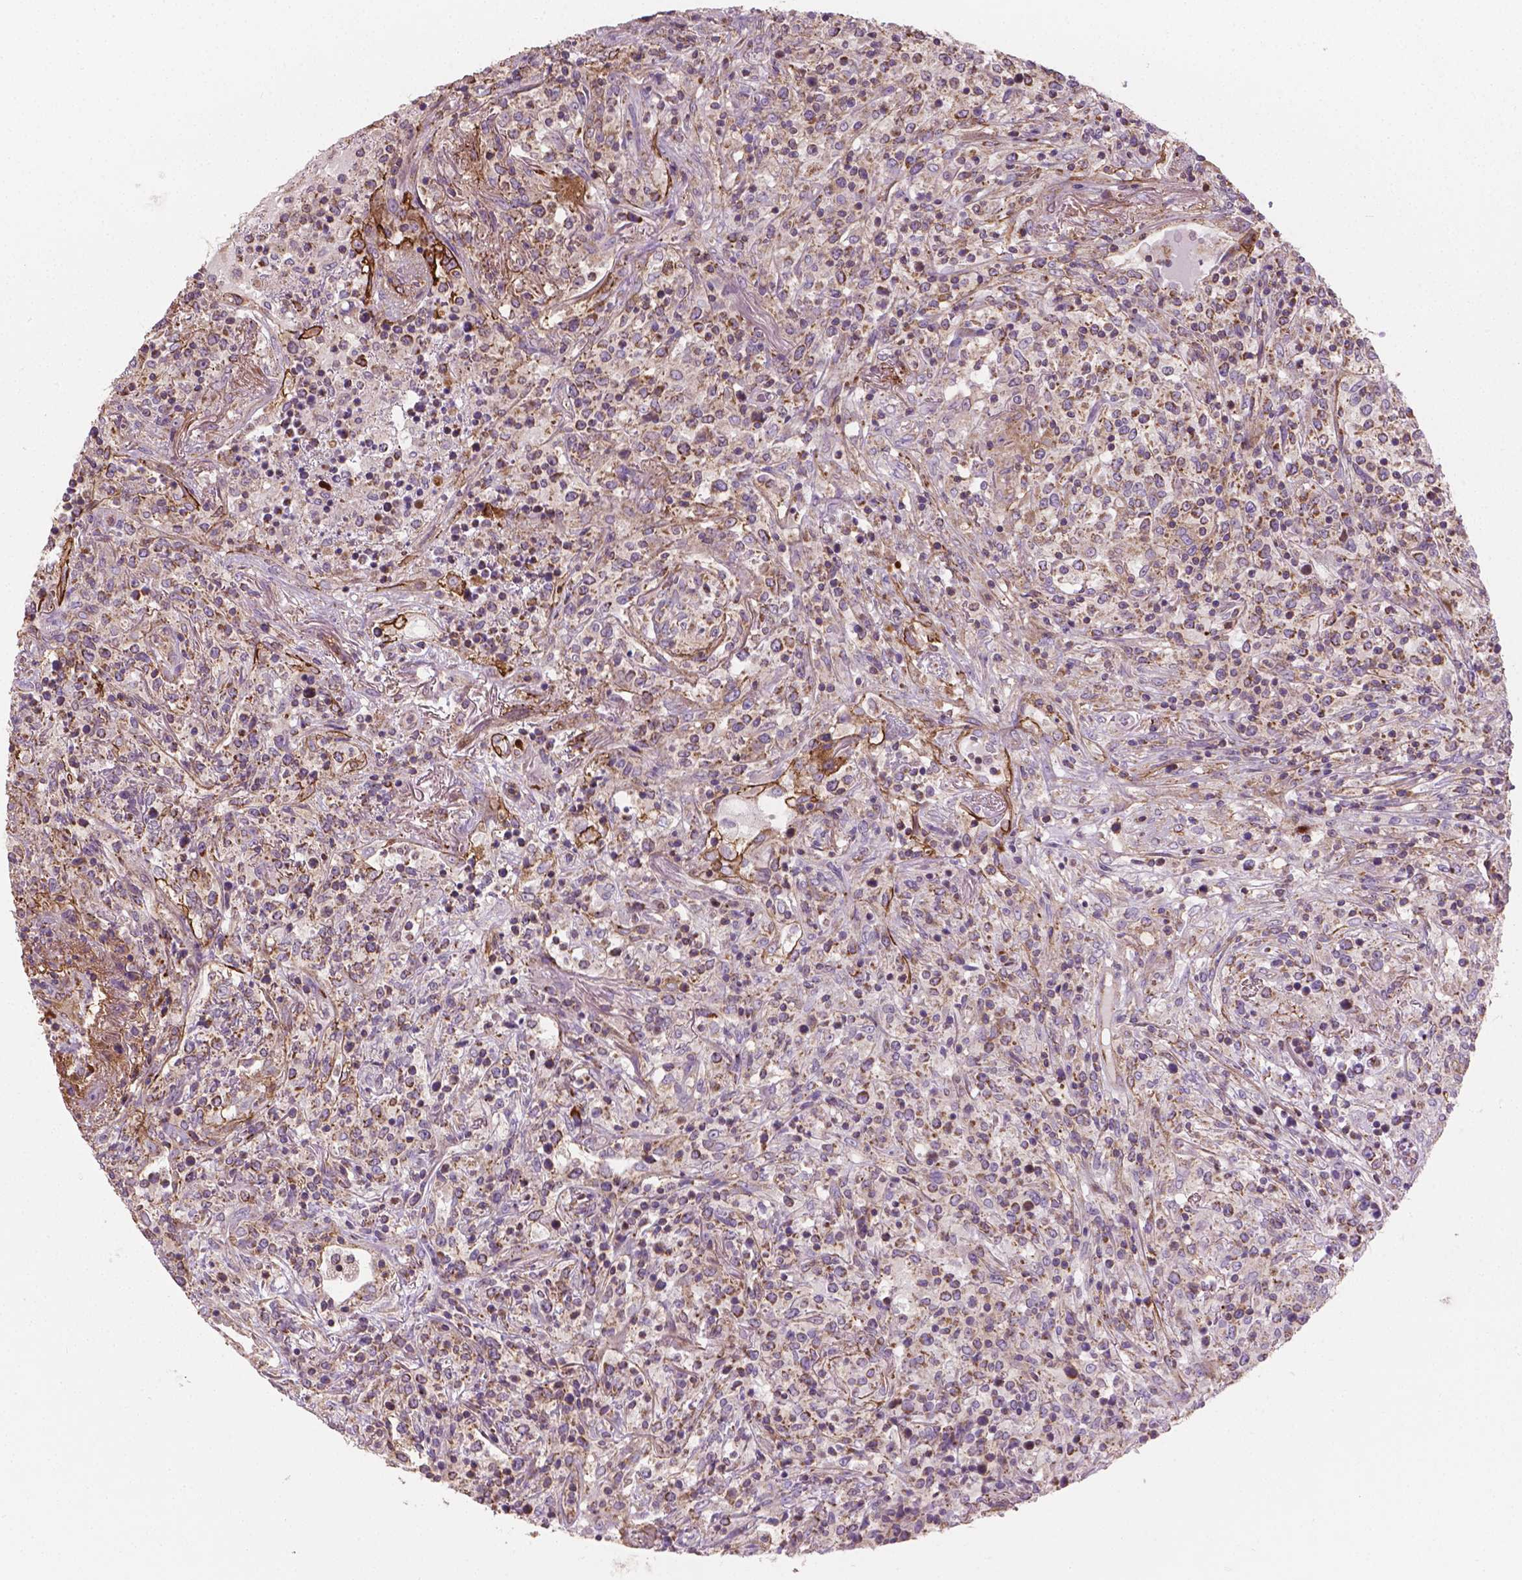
{"staining": {"intensity": "moderate", "quantity": "<25%", "location": "cytoplasmic/membranous"}, "tissue": "lymphoma", "cell_type": "Tumor cells", "image_type": "cancer", "snomed": [{"axis": "morphology", "description": "Malignant lymphoma, non-Hodgkin's type, High grade"}, {"axis": "topography", "description": "Lung"}], "caption": "An image of human lymphoma stained for a protein reveals moderate cytoplasmic/membranous brown staining in tumor cells.", "gene": "TCAF1", "patient": {"sex": "male", "age": 79}}